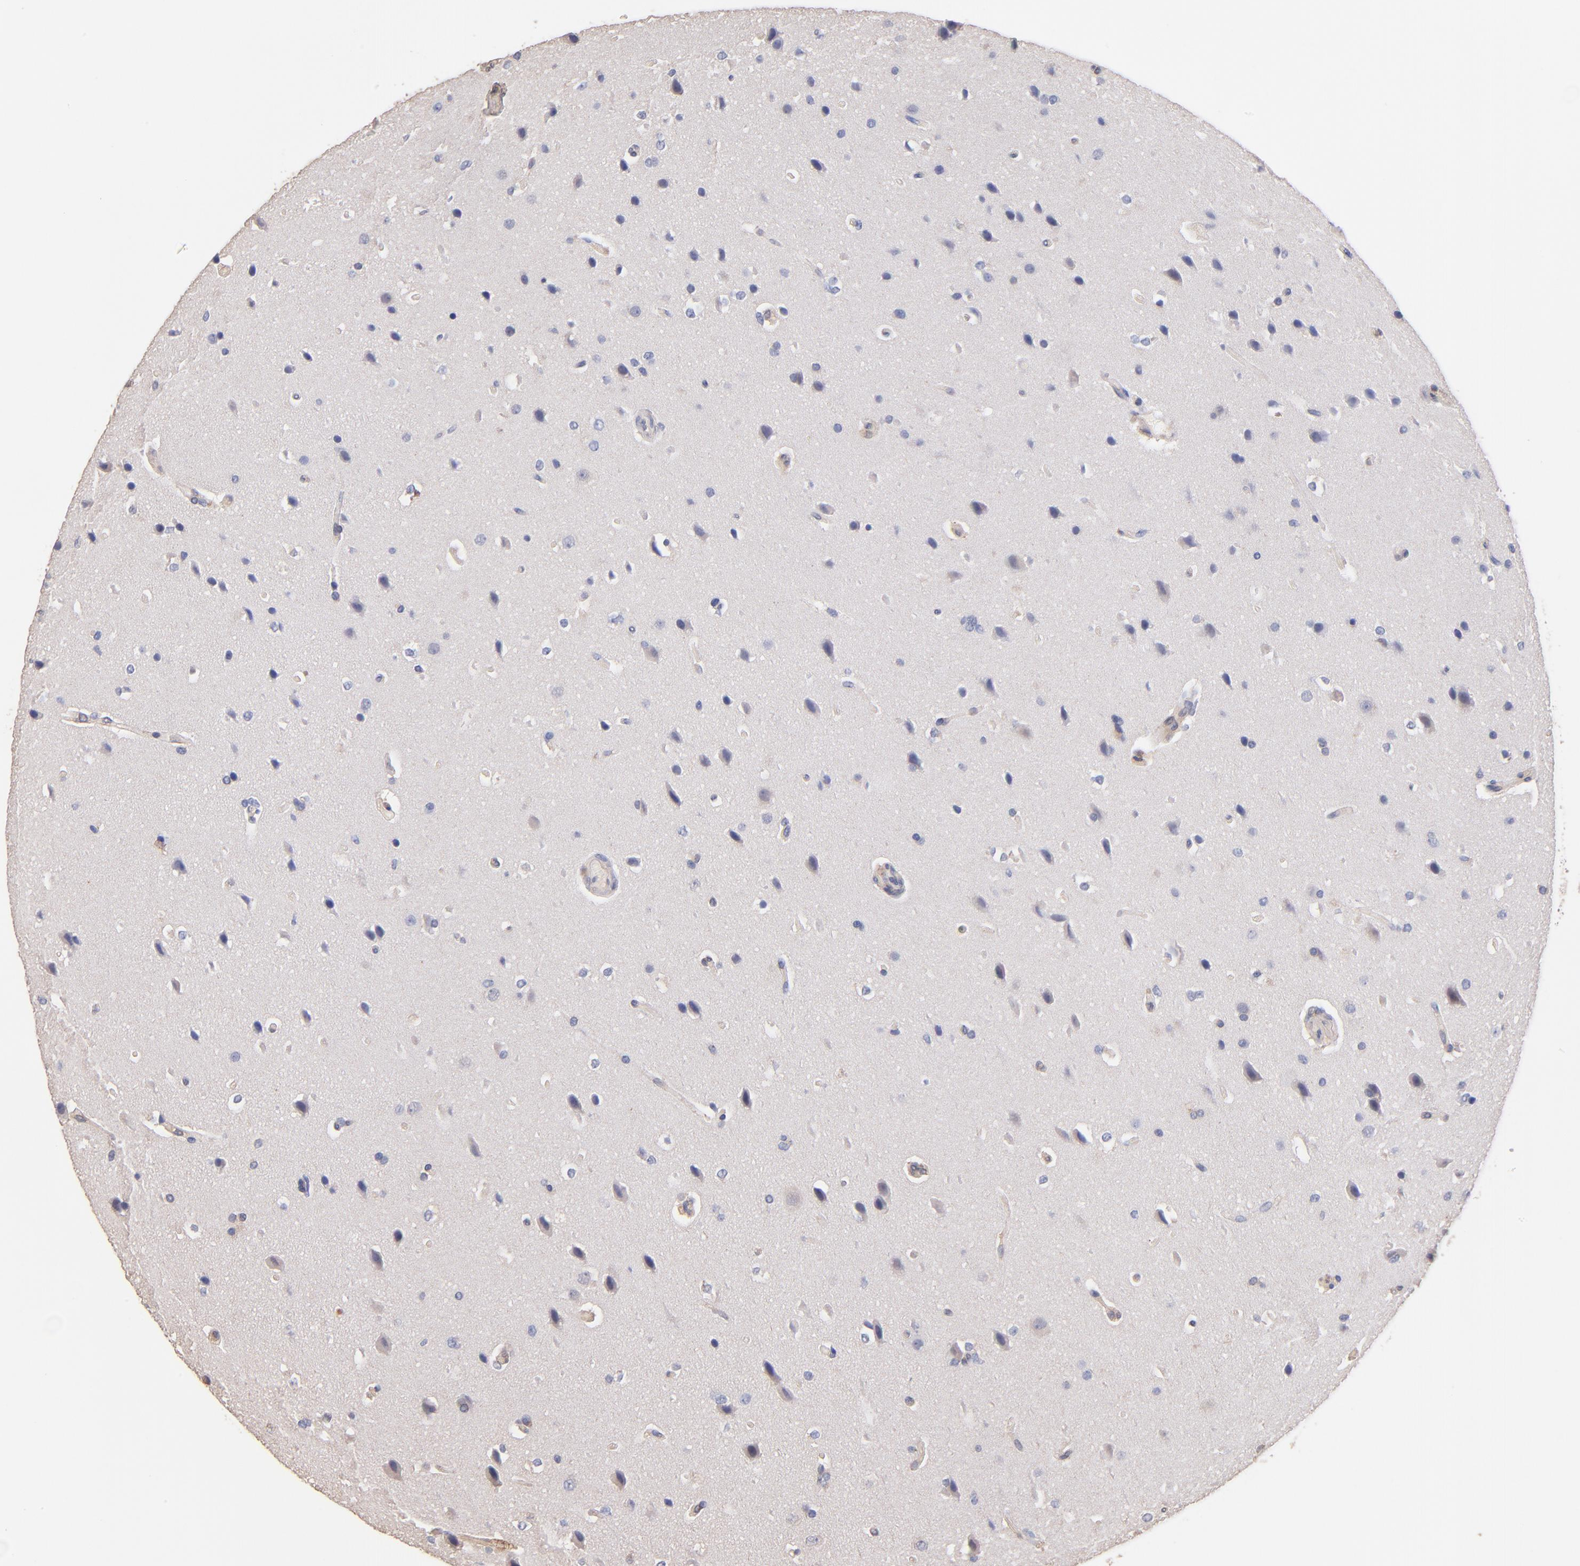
{"staining": {"intensity": "weak", "quantity": "<25%", "location": "cytoplasmic/membranous"}, "tissue": "glioma", "cell_type": "Tumor cells", "image_type": "cancer", "snomed": [{"axis": "morphology", "description": "Glioma, malignant, Low grade"}, {"axis": "topography", "description": "Cerebral cortex"}], "caption": "Immunohistochemistry micrograph of neoplastic tissue: malignant low-grade glioma stained with DAB demonstrates no significant protein staining in tumor cells. The staining is performed using DAB (3,3'-diaminobenzidine) brown chromogen with nuclei counter-stained in using hematoxylin.", "gene": "RO60", "patient": {"sex": "female", "age": 47}}